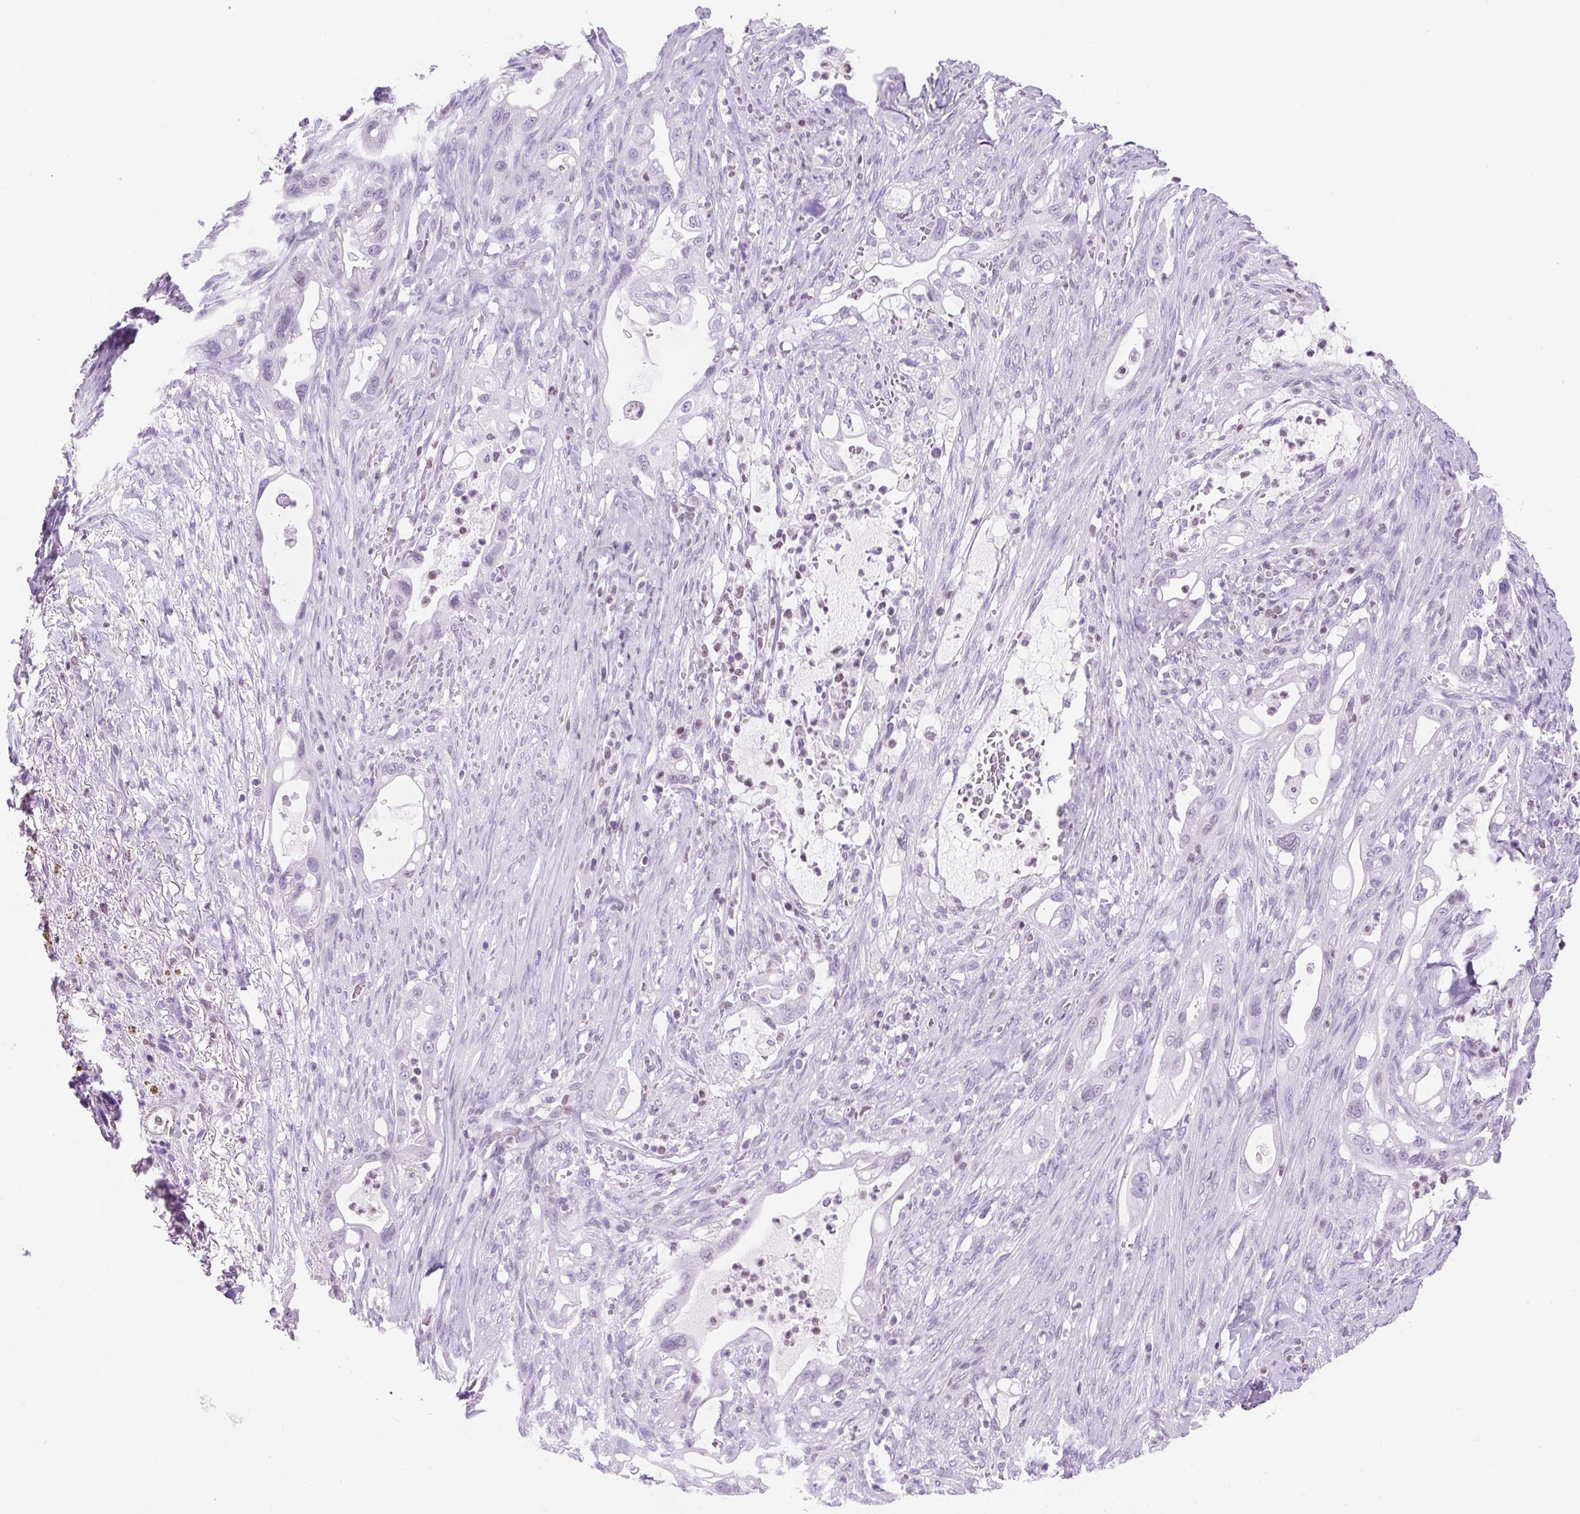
{"staining": {"intensity": "negative", "quantity": "none", "location": "none"}, "tissue": "pancreatic cancer", "cell_type": "Tumor cells", "image_type": "cancer", "snomed": [{"axis": "morphology", "description": "Adenocarcinoma, NOS"}, {"axis": "topography", "description": "Pancreas"}], "caption": "This is an immunohistochemistry (IHC) photomicrograph of human adenocarcinoma (pancreatic). There is no positivity in tumor cells.", "gene": "VPREB1", "patient": {"sex": "male", "age": 44}}